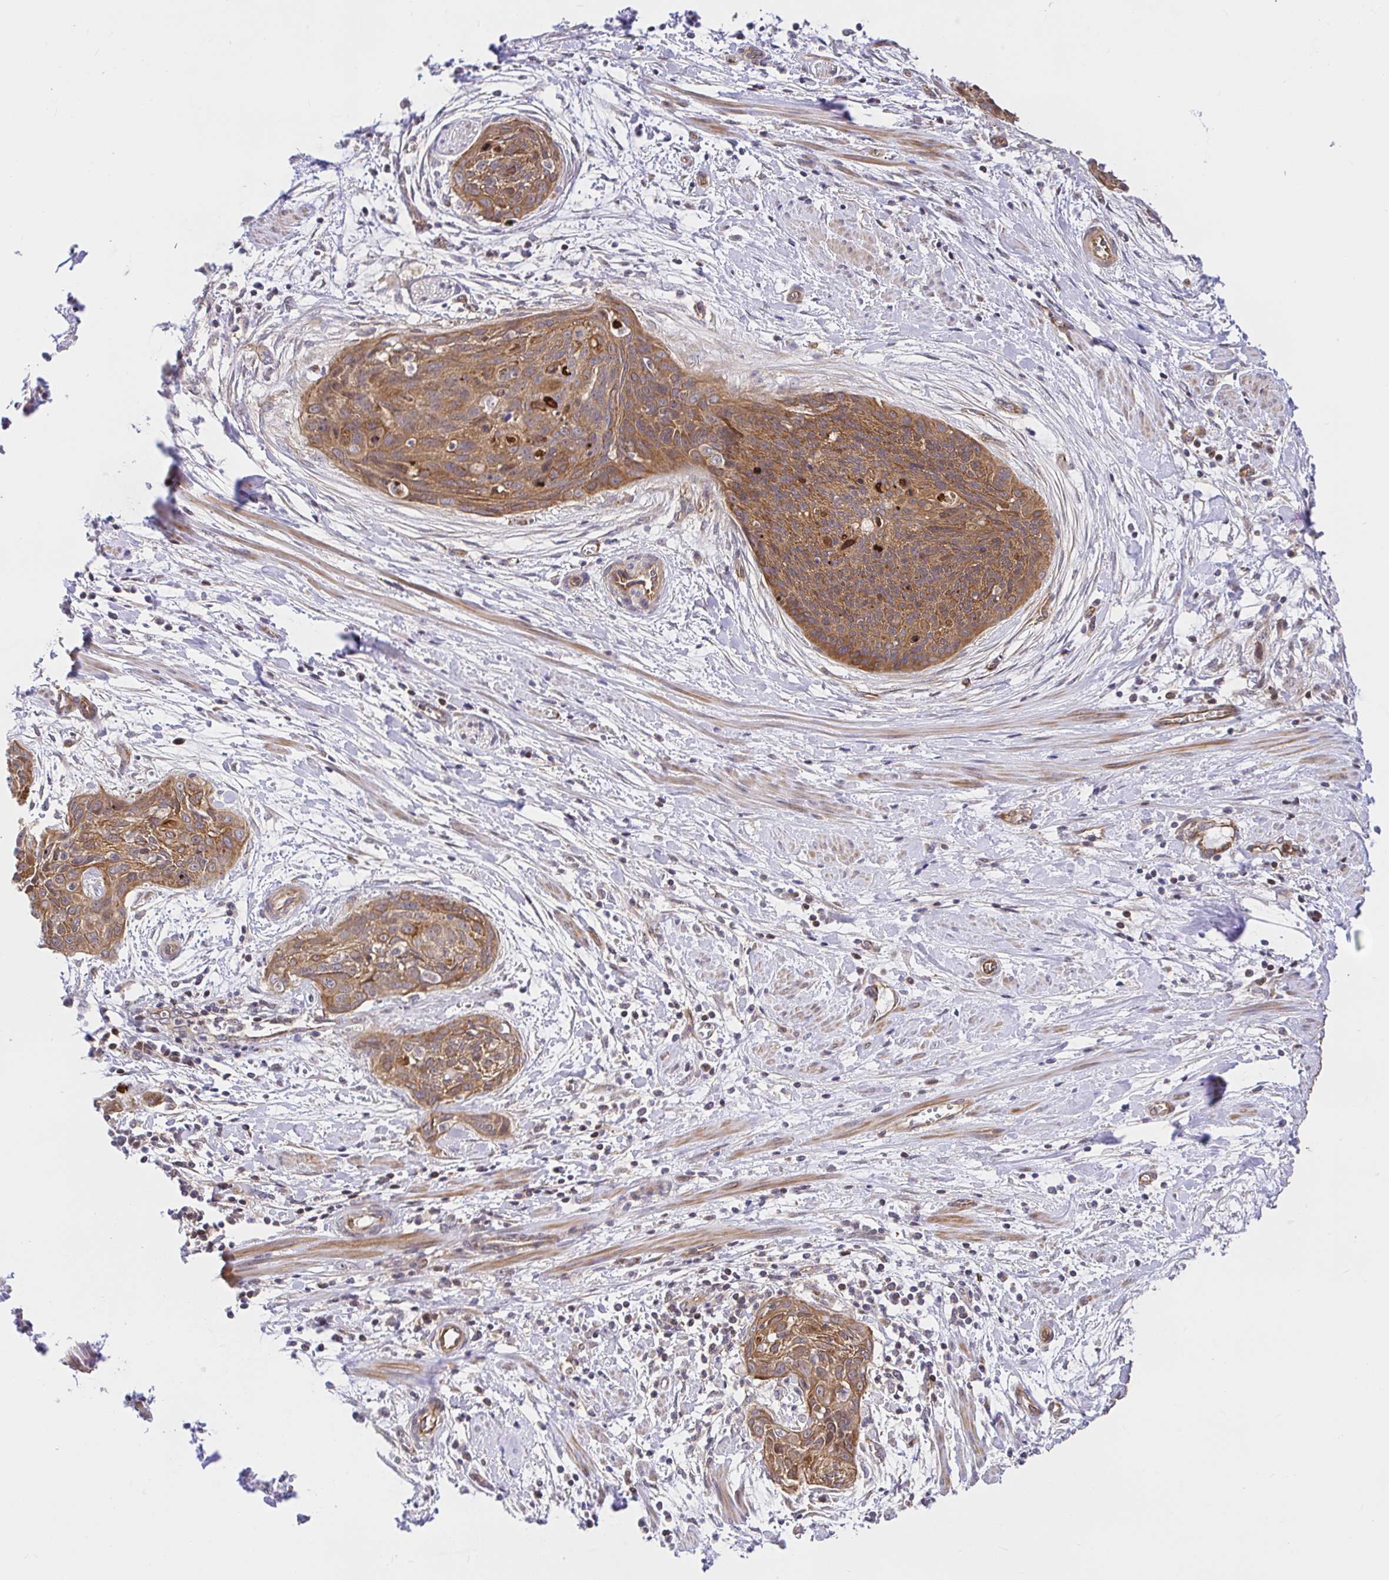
{"staining": {"intensity": "moderate", "quantity": ">75%", "location": "cytoplasmic/membranous"}, "tissue": "cervical cancer", "cell_type": "Tumor cells", "image_type": "cancer", "snomed": [{"axis": "morphology", "description": "Squamous cell carcinoma, NOS"}, {"axis": "topography", "description": "Cervix"}], "caption": "Moderate cytoplasmic/membranous staining is identified in about >75% of tumor cells in squamous cell carcinoma (cervical).", "gene": "TRIM55", "patient": {"sex": "female", "age": 55}}